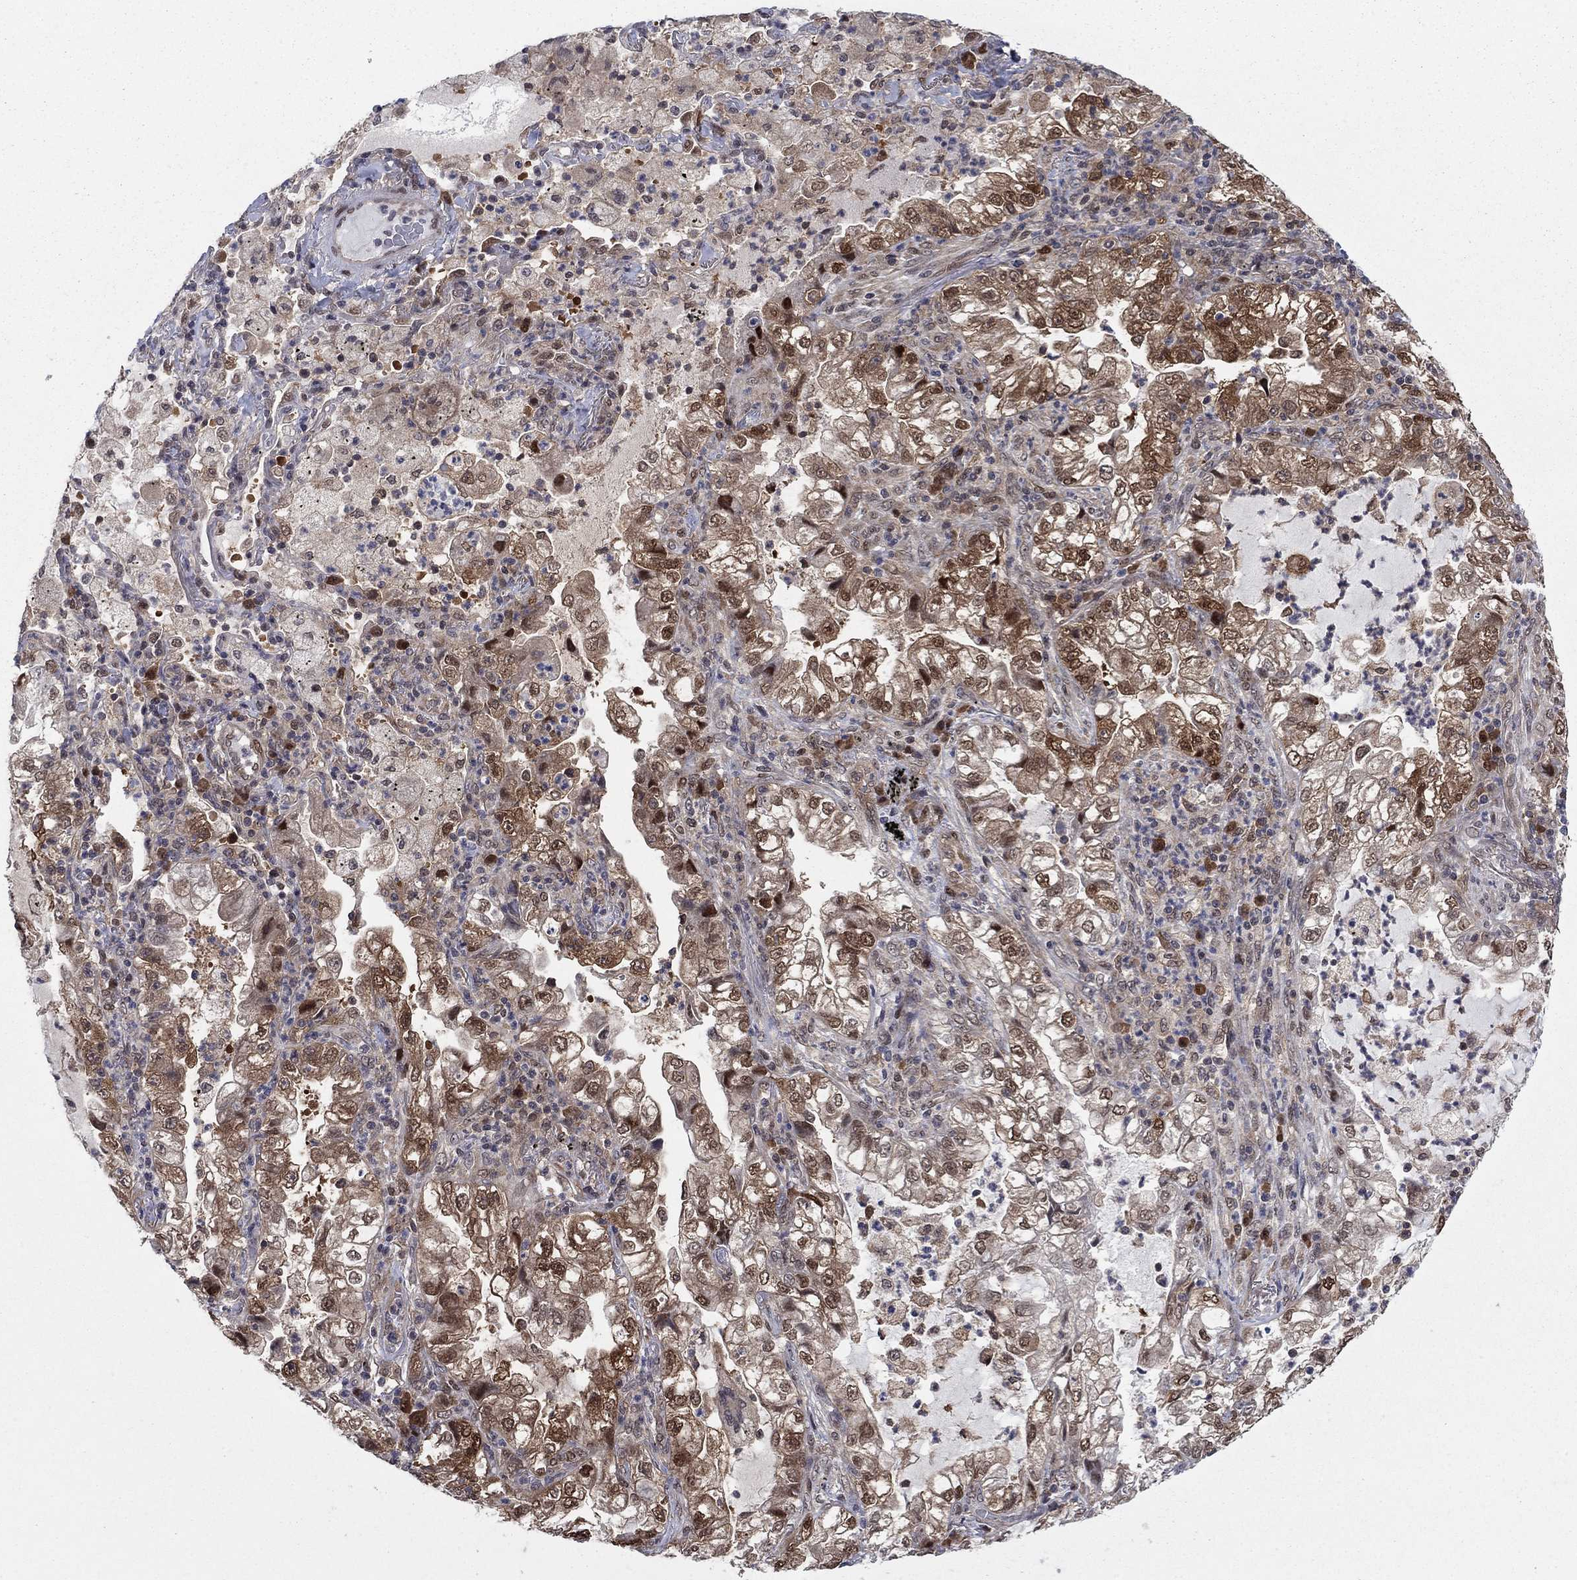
{"staining": {"intensity": "moderate", "quantity": "25%-75%", "location": "cytoplasmic/membranous"}, "tissue": "lung cancer", "cell_type": "Tumor cells", "image_type": "cancer", "snomed": [{"axis": "morphology", "description": "Adenocarcinoma, NOS"}, {"axis": "topography", "description": "Lung"}], "caption": "Brown immunohistochemical staining in lung cancer demonstrates moderate cytoplasmic/membranous positivity in about 25%-75% of tumor cells. Immunohistochemistry stains the protein of interest in brown and the nuclei are stained blue.", "gene": "FKBP4", "patient": {"sex": "female", "age": 73}}